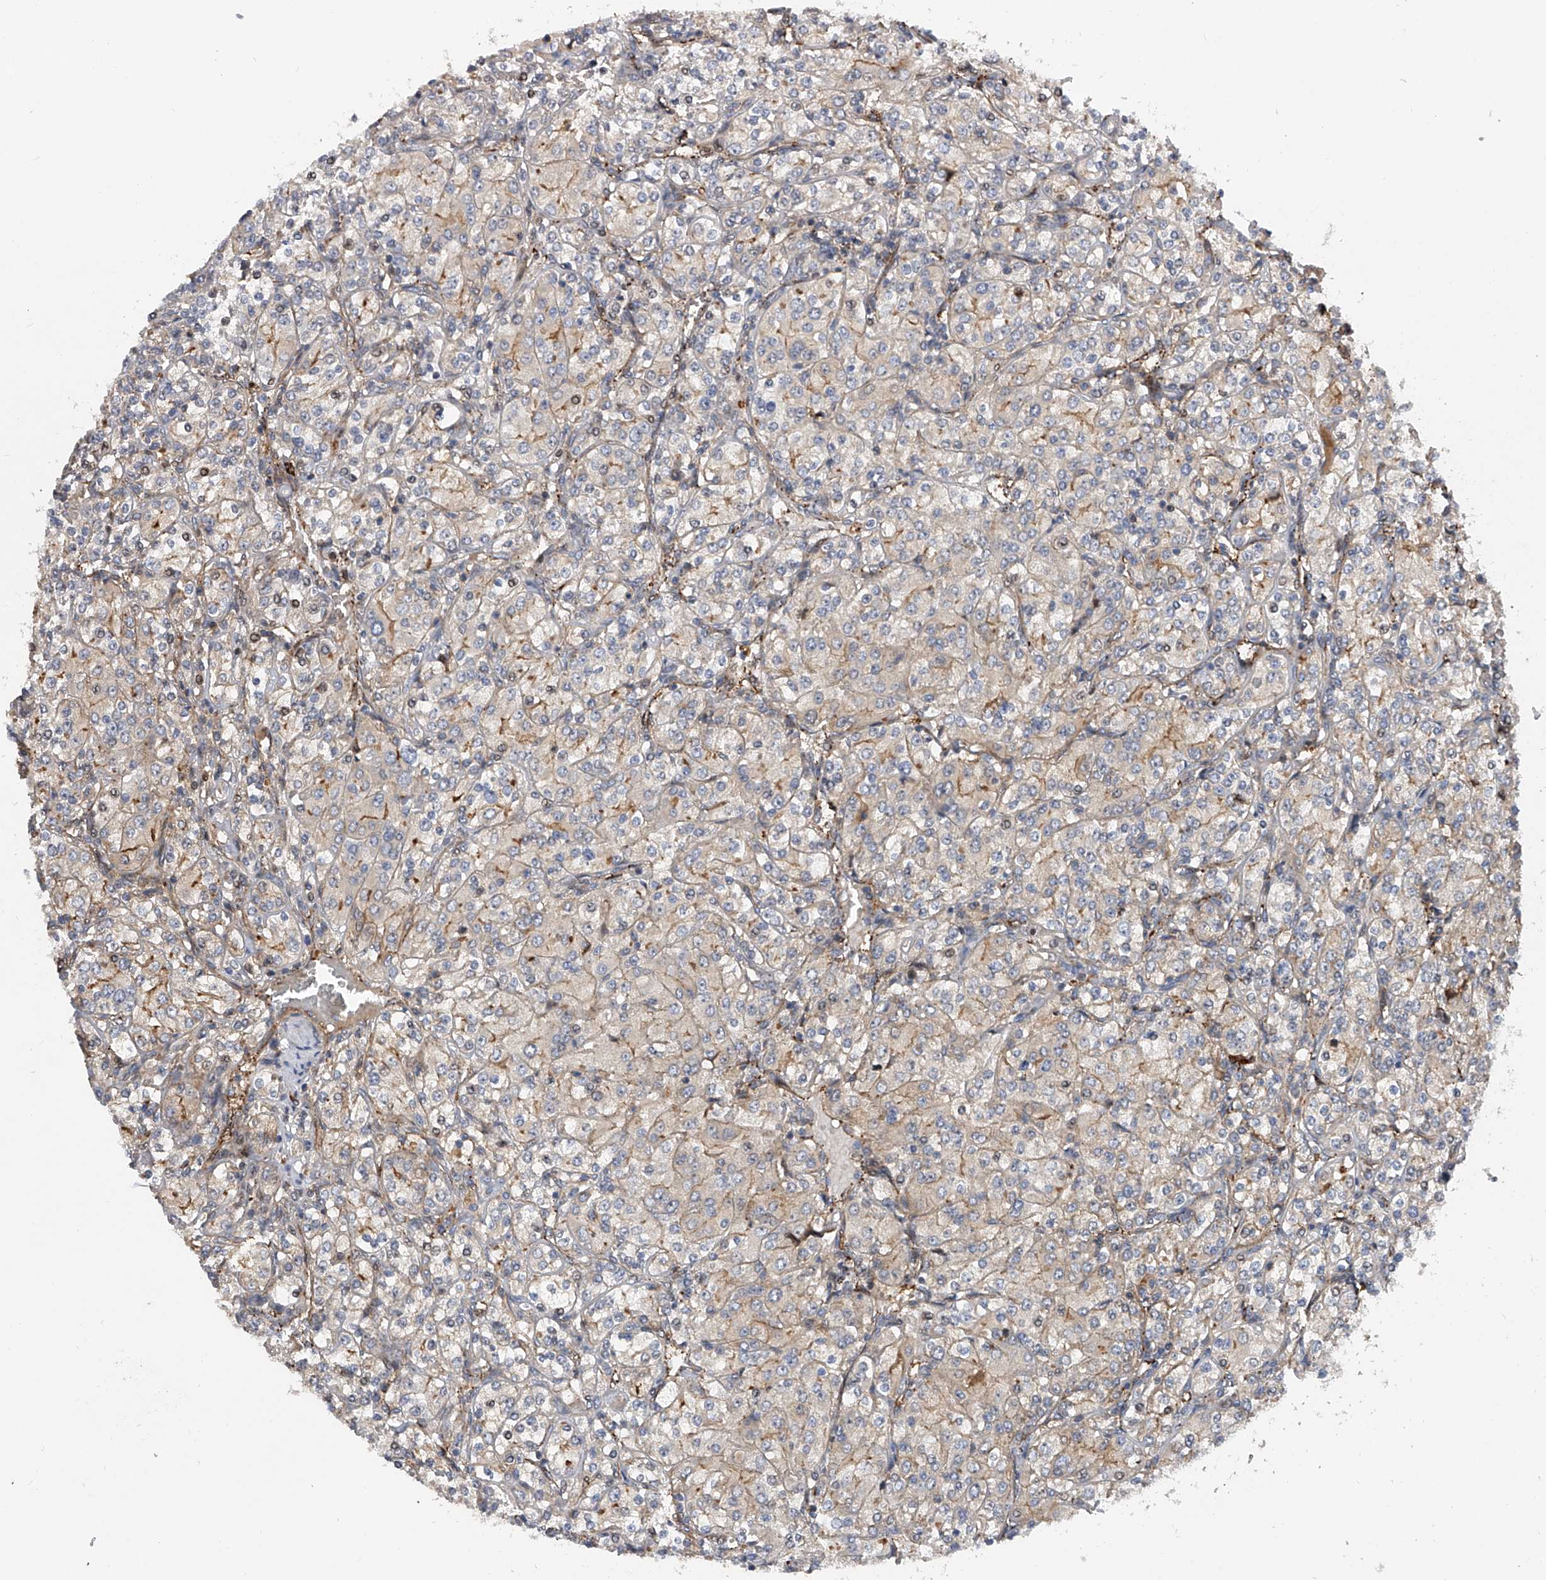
{"staining": {"intensity": "weak", "quantity": "<25%", "location": "cytoplasmic/membranous"}, "tissue": "renal cancer", "cell_type": "Tumor cells", "image_type": "cancer", "snomed": [{"axis": "morphology", "description": "Adenocarcinoma, NOS"}, {"axis": "topography", "description": "Kidney"}], "caption": "The immunohistochemistry photomicrograph has no significant positivity in tumor cells of adenocarcinoma (renal) tissue. (DAB immunohistochemistry, high magnification).", "gene": "PDSS2", "patient": {"sex": "male", "age": 77}}